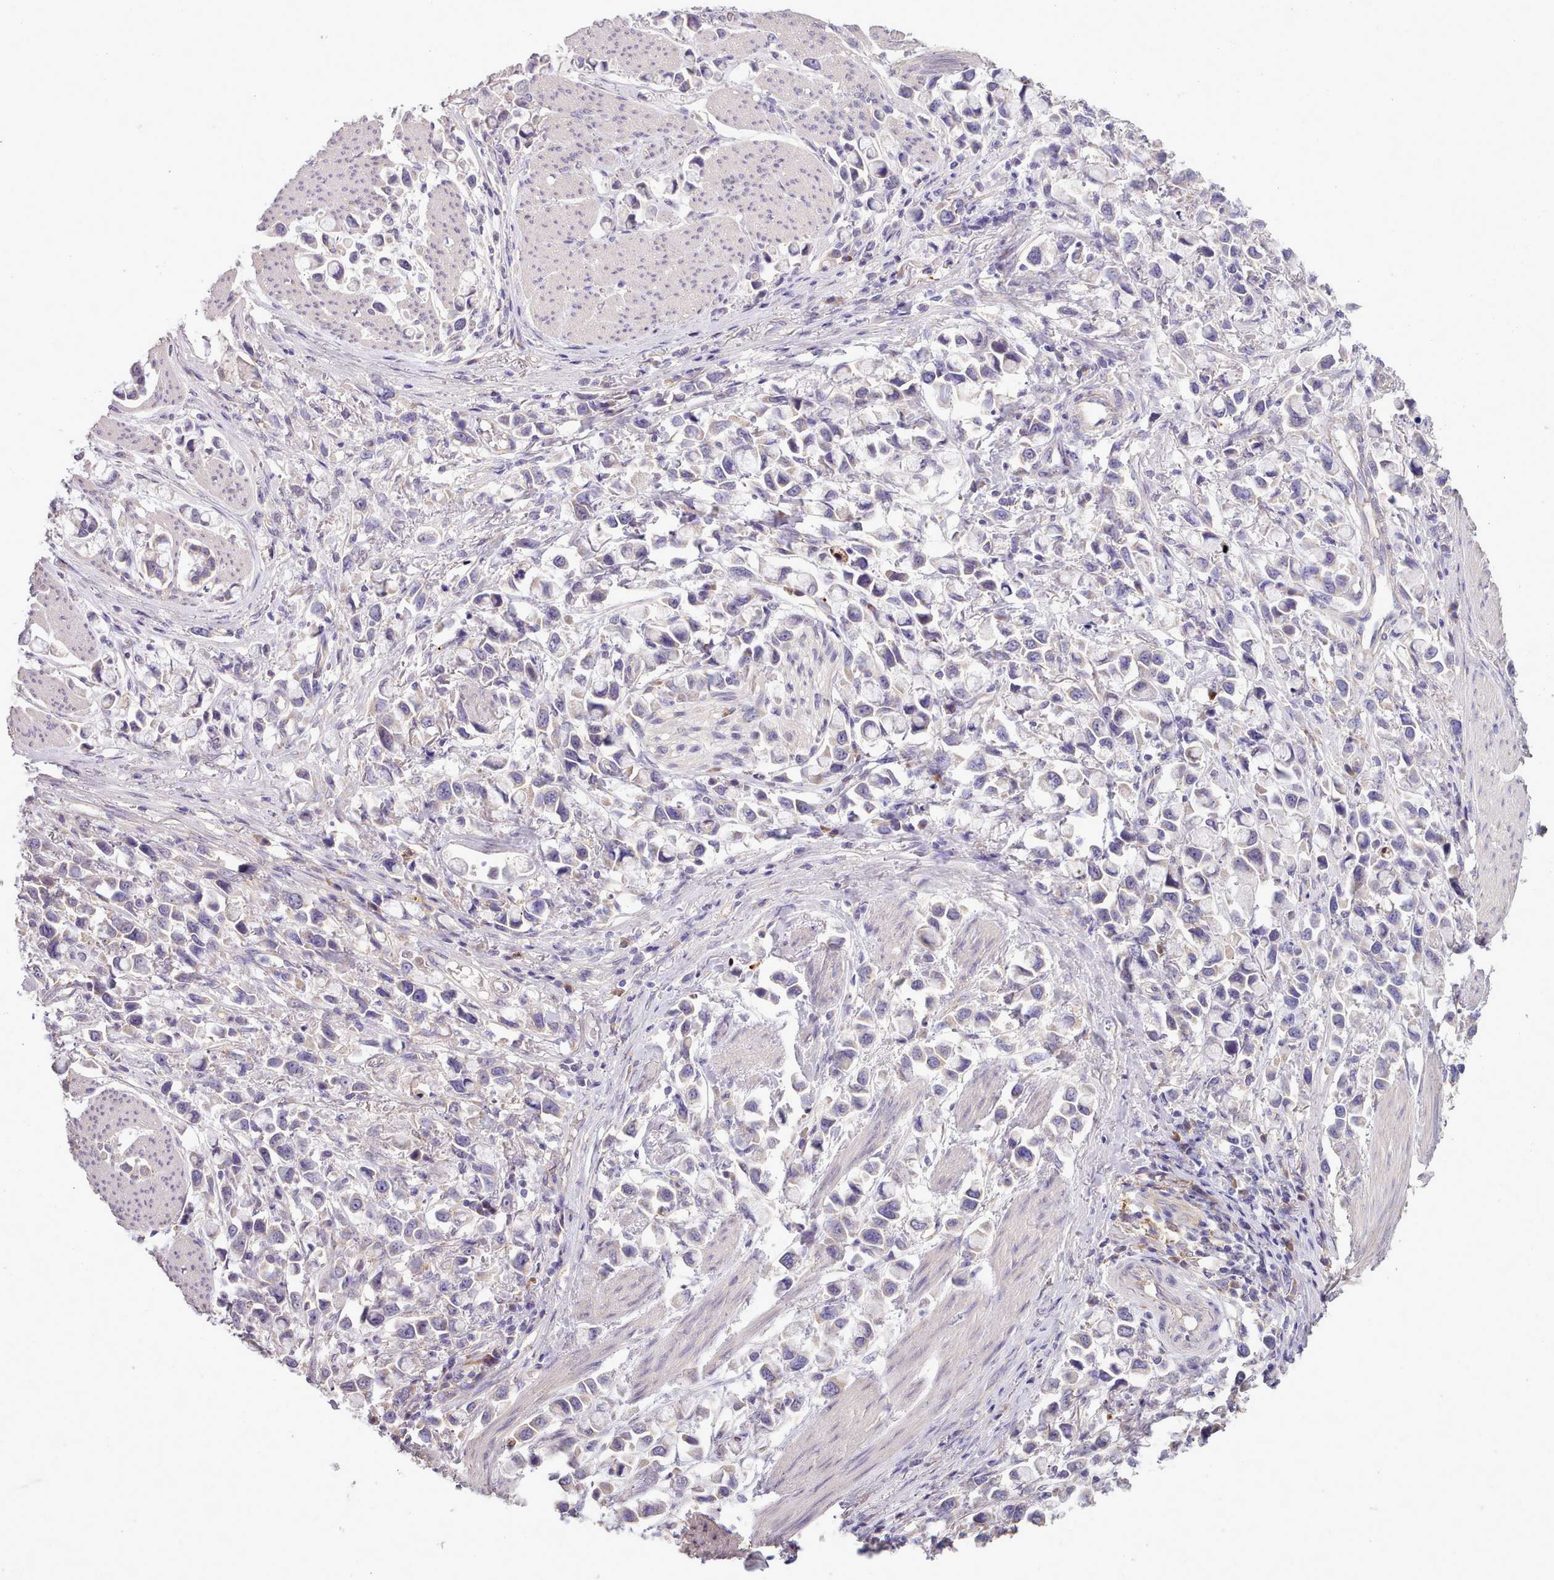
{"staining": {"intensity": "negative", "quantity": "none", "location": "none"}, "tissue": "stomach cancer", "cell_type": "Tumor cells", "image_type": "cancer", "snomed": [{"axis": "morphology", "description": "Adenocarcinoma, NOS"}, {"axis": "topography", "description": "Stomach"}], "caption": "There is no significant staining in tumor cells of stomach cancer (adenocarcinoma).", "gene": "DPF1", "patient": {"sex": "female", "age": 81}}